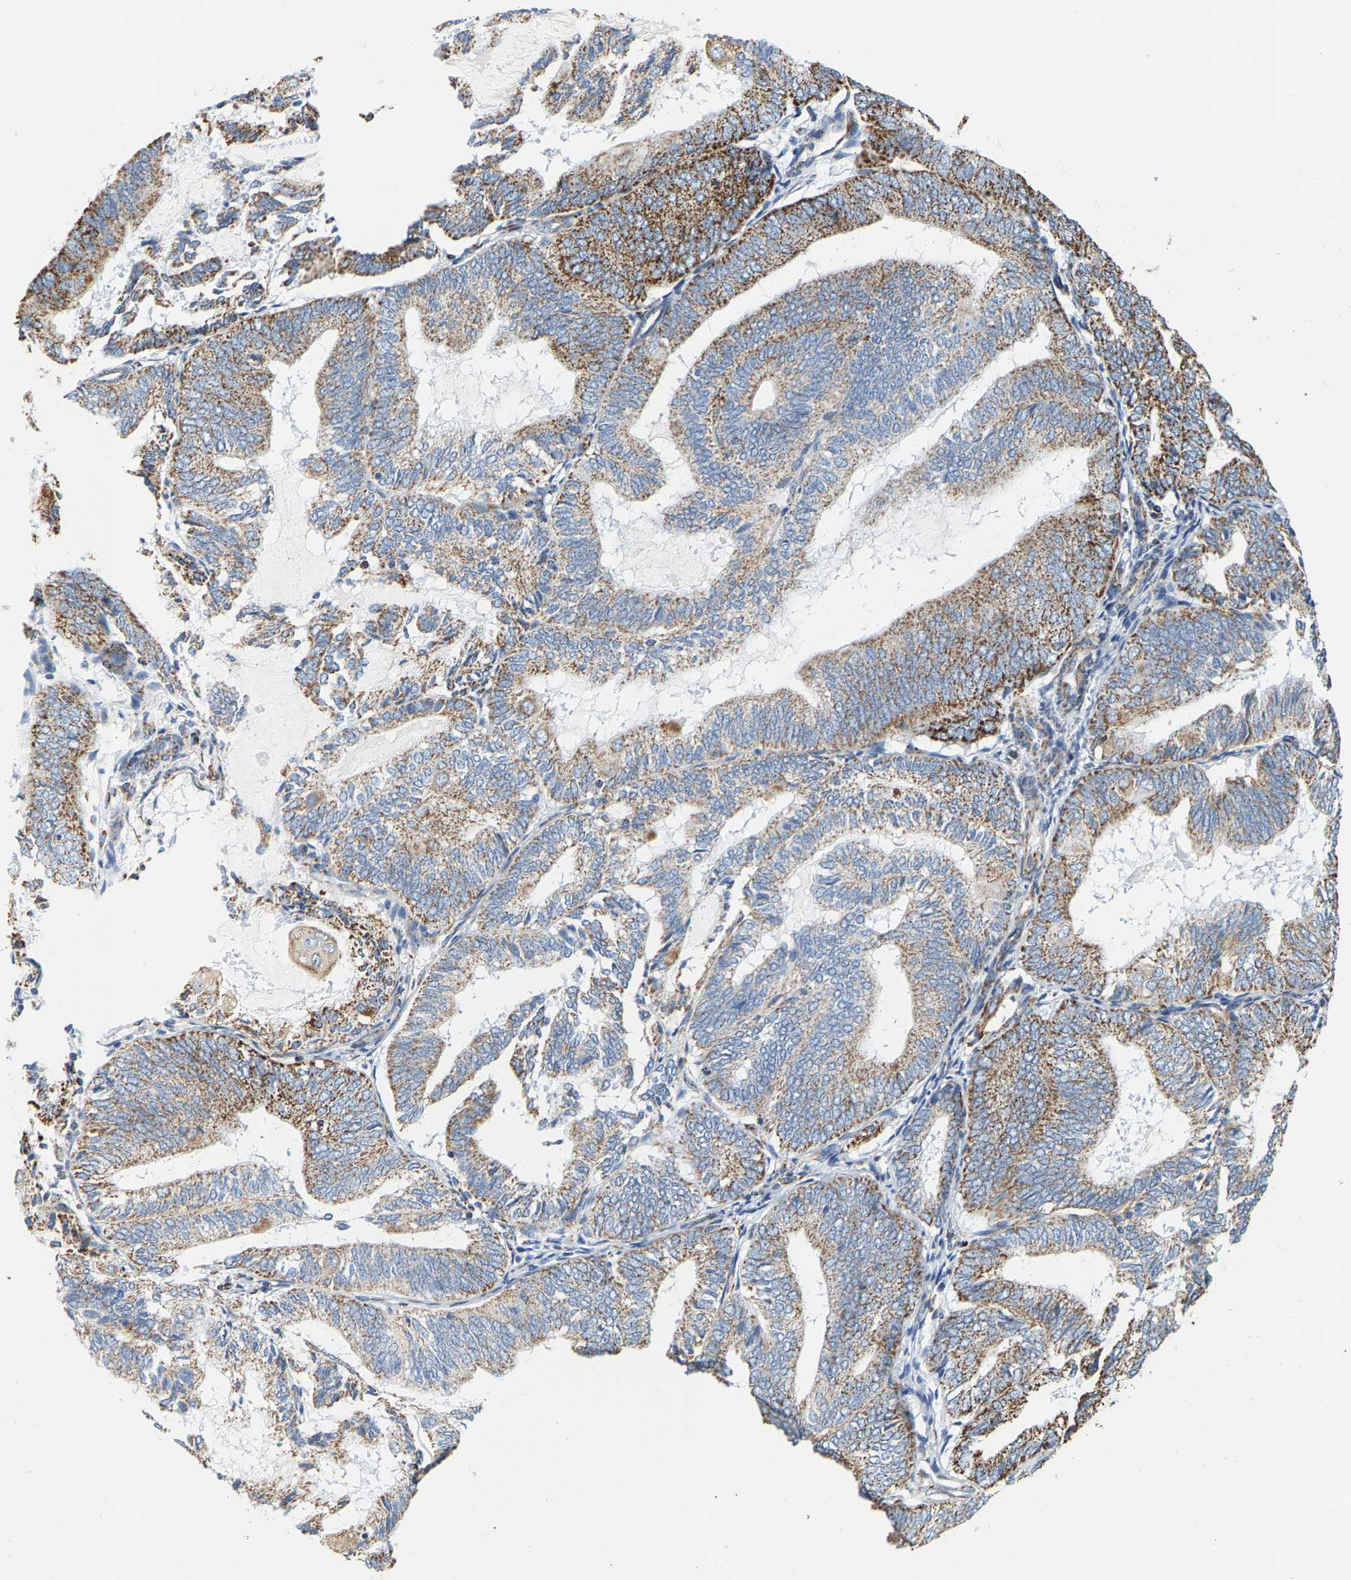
{"staining": {"intensity": "moderate", "quantity": ">75%", "location": "cytoplasmic/membranous"}, "tissue": "endometrial cancer", "cell_type": "Tumor cells", "image_type": "cancer", "snomed": [{"axis": "morphology", "description": "Adenocarcinoma, NOS"}, {"axis": "topography", "description": "Endometrium"}], "caption": "Immunohistochemistry (IHC) of human adenocarcinoma (endometrial) demonstrates medium levels of moderate cytoplasmic/membranous staining in approximately >75% of tumor cells. The protein of interest is shown in brown color, while the nuclei are stained blue.", "gene": "SHMT2", "patient": {"sex": "female", "age": 81}}